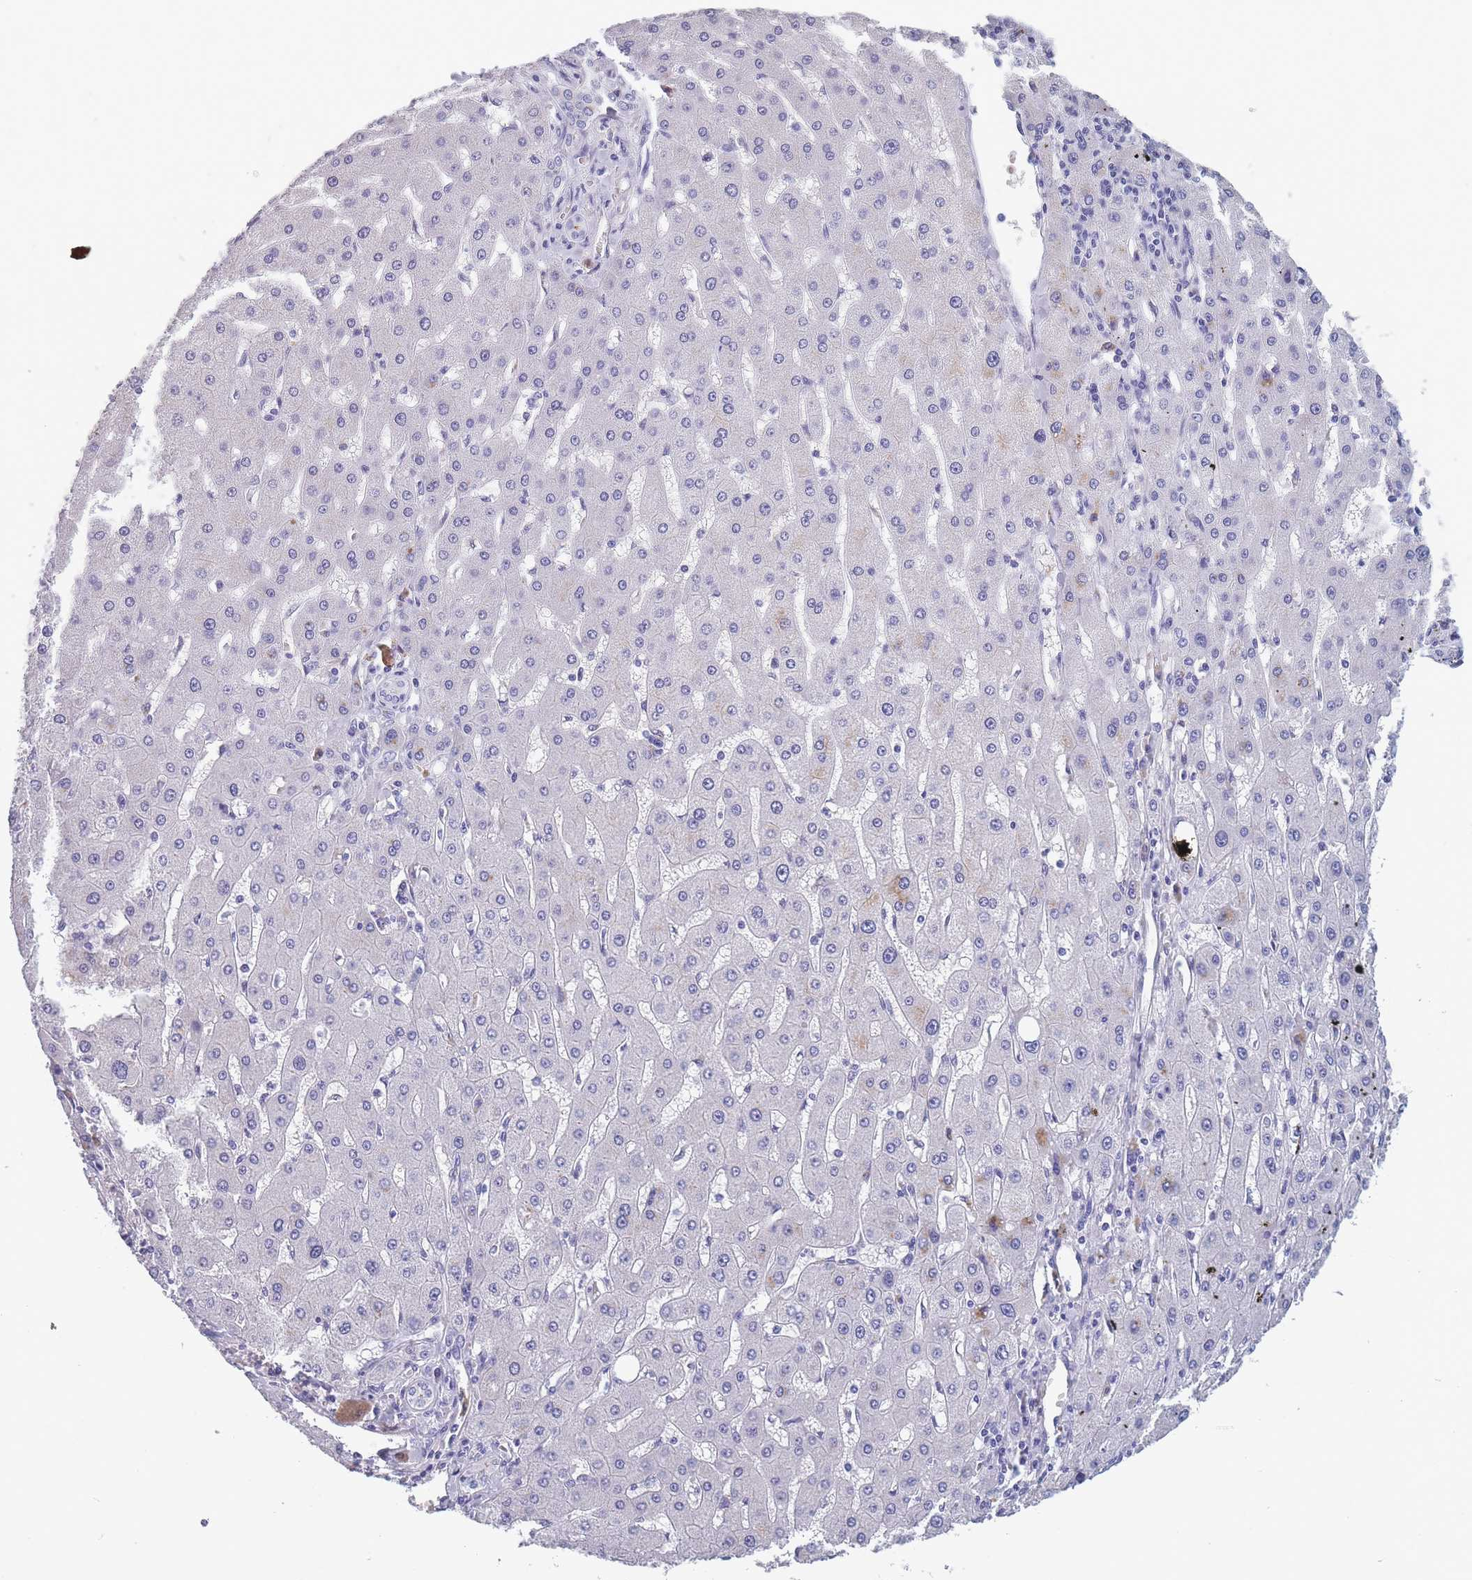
{"staining": {"intensity": "negative", "quantity": "none", "location": "none"}, "tissue": "liver cancer", "cell_type": "Tumor cells", "image_type": "cancer", "snomed": [{"axis": "morphology", "description": "Carcinoma, Hepatocellular, NOS"}, {"axis": "topography", "description": "Liver"}], "caption": "This histopathology image is of liver cancer (hepatocellular carcinoma) stained with IHC to label a protein in brown with the nuclei are counter-stained blue. There is no staining in tumor cells.", "gene": "OR4C5", "patient": {"sex": "male", "age": 72}}